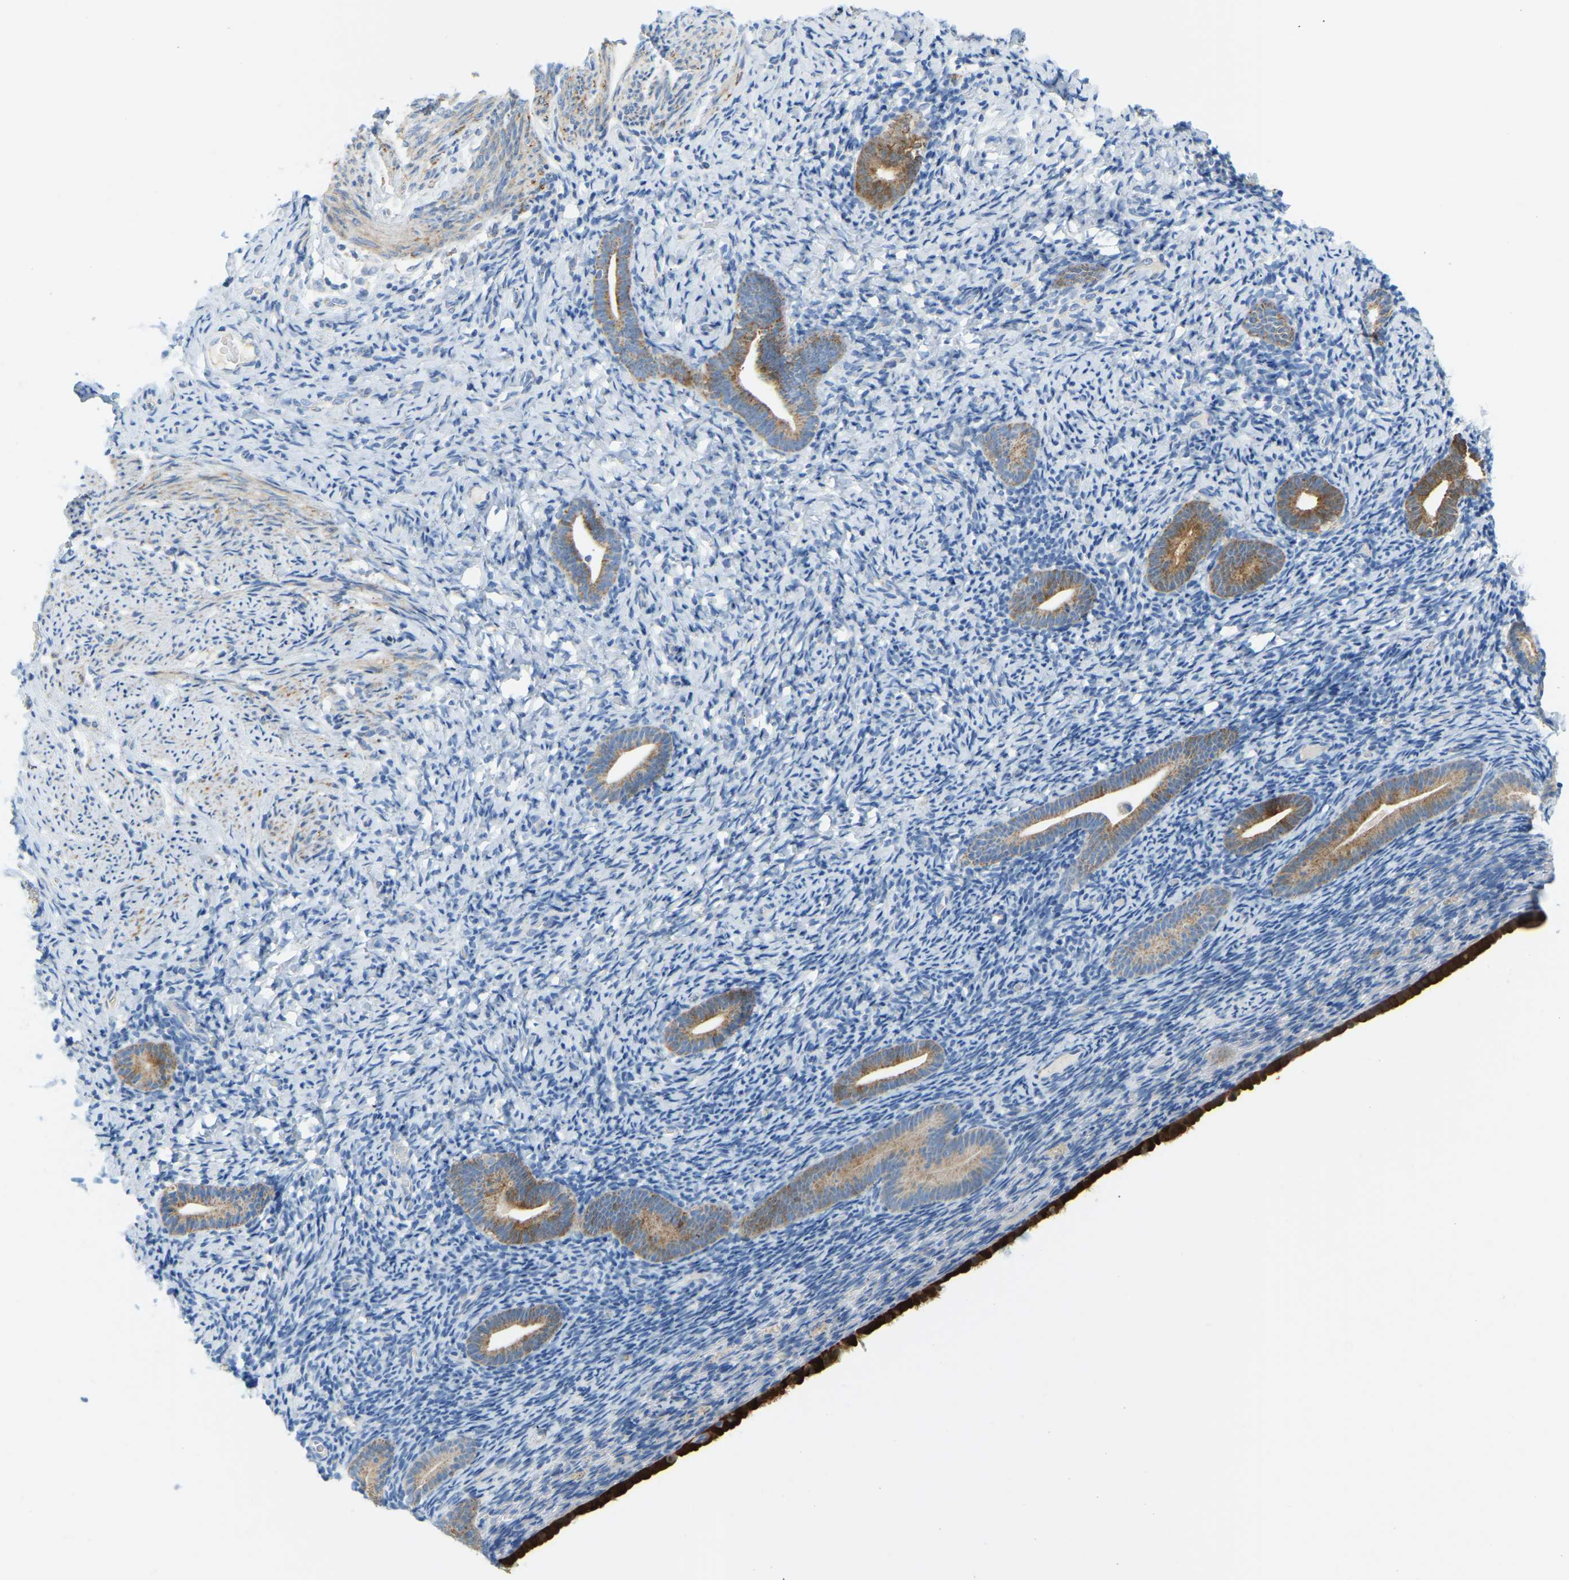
{"staining": {"intensity": "negative", "quantity": "none", "location": "none"}, "tissue": "endometrium", "cell_type": "Cells in endometrial stroma", "image_type": "normal", "snomed": [{"axis": "morphology", "description": "Normal tissue, NOS"}, {"axis": "topography", "description": "Endometrium"}], "caption": "This is an immunohistochemistry image of normal endometrium. There is no expression in cells in endometrial stroma.", "gene": "GDA", "patient": {"sex": "female", "age": 51}}